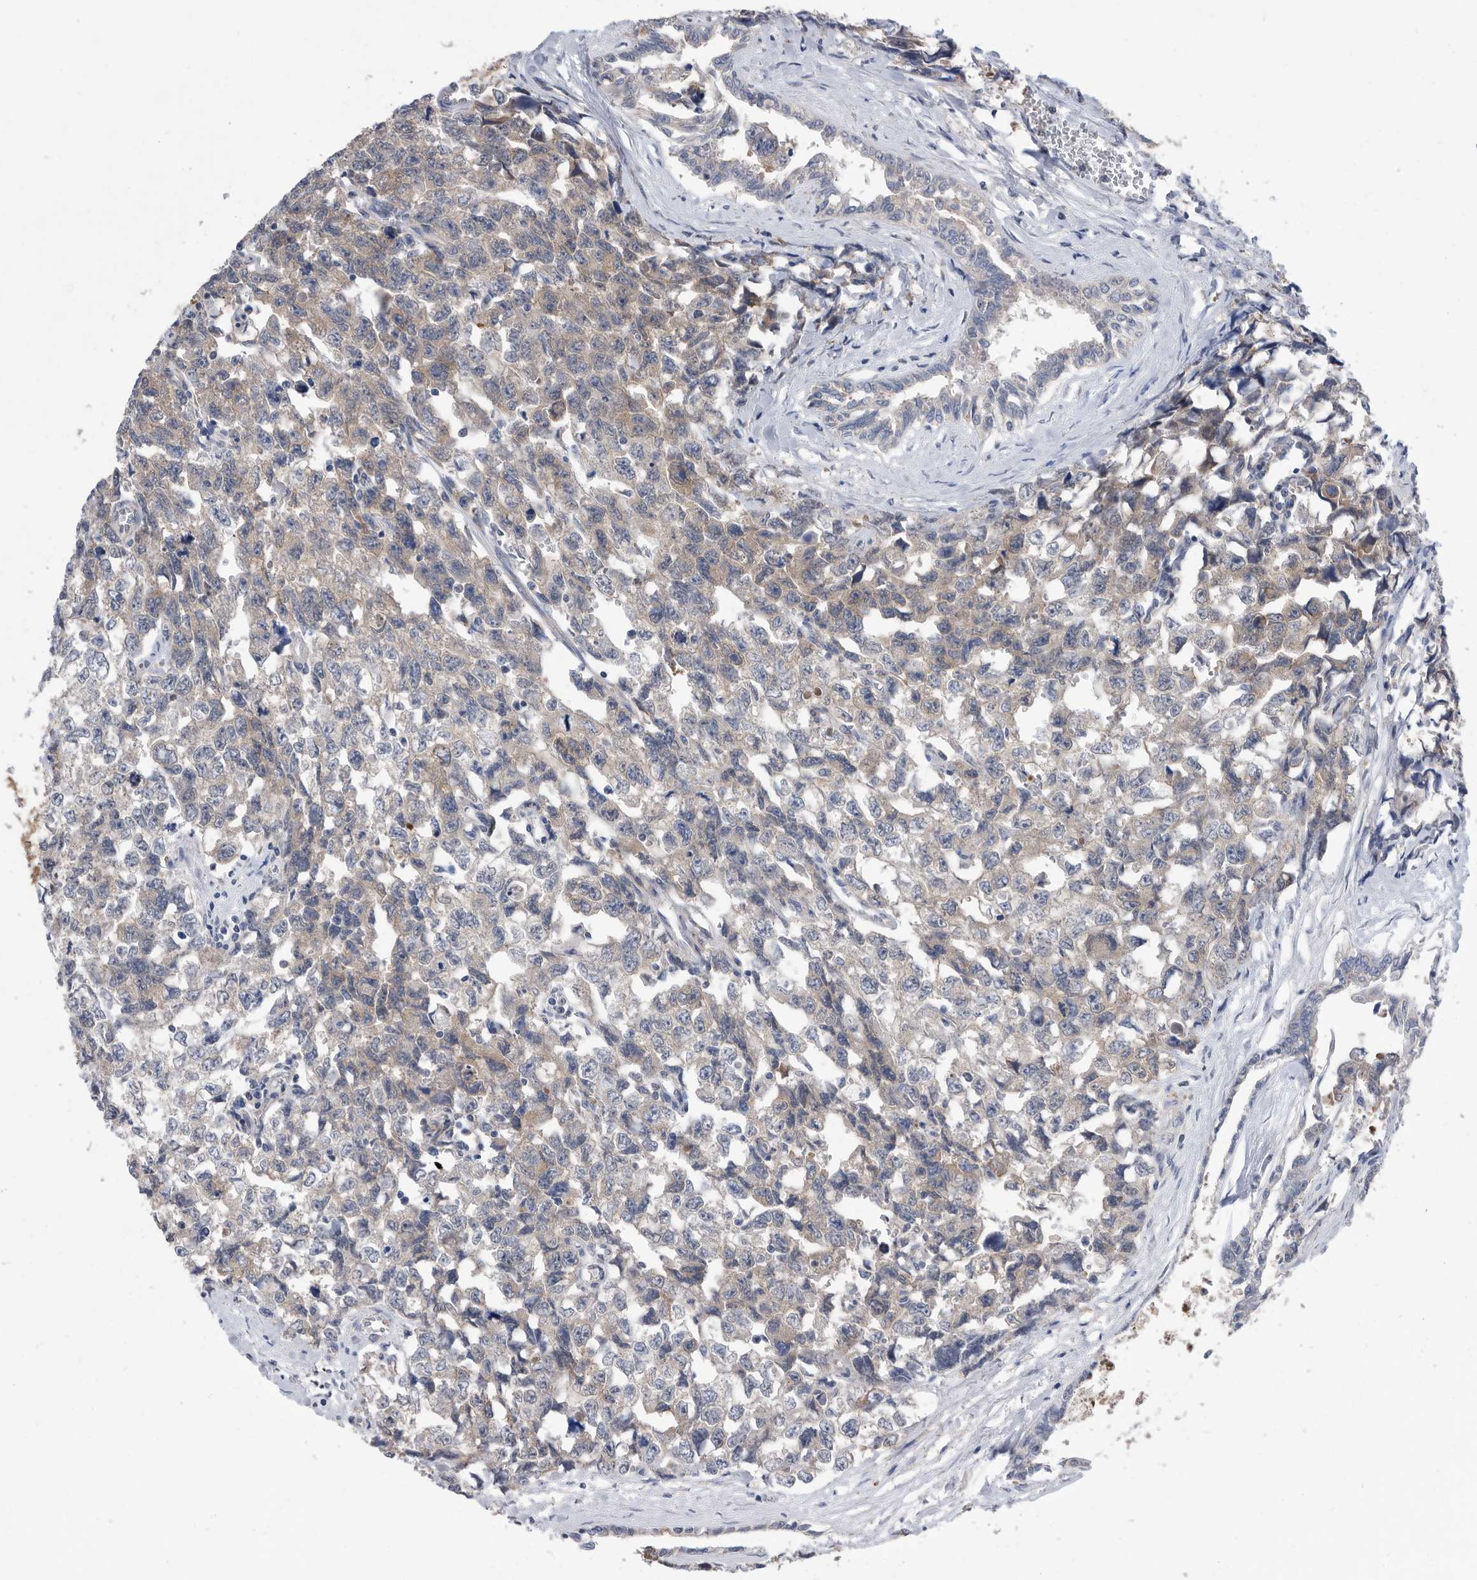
{"staining": {"intensity": "weak", "quantity": "<25%", "location": "cytoplasmic/membranous"}, "tissue": "testis cancer", "cell_type": "Tumor cells", "image_type": "cancer", "snomed": [{"axis": "morphology", "description": "Carcinoma, Embryonal, NOS"}, {"axis": "topography", "description": "Testis"}], "caption": "There is no significant positivity in tumor cells of testis cancer (embryonal carcinoma). The staining is performed using DAB brown chromogen with nuclei counter-stained in using hematoxylin.", "gene": "CCT4", "patient": {"sex": "male", "age": 31}}